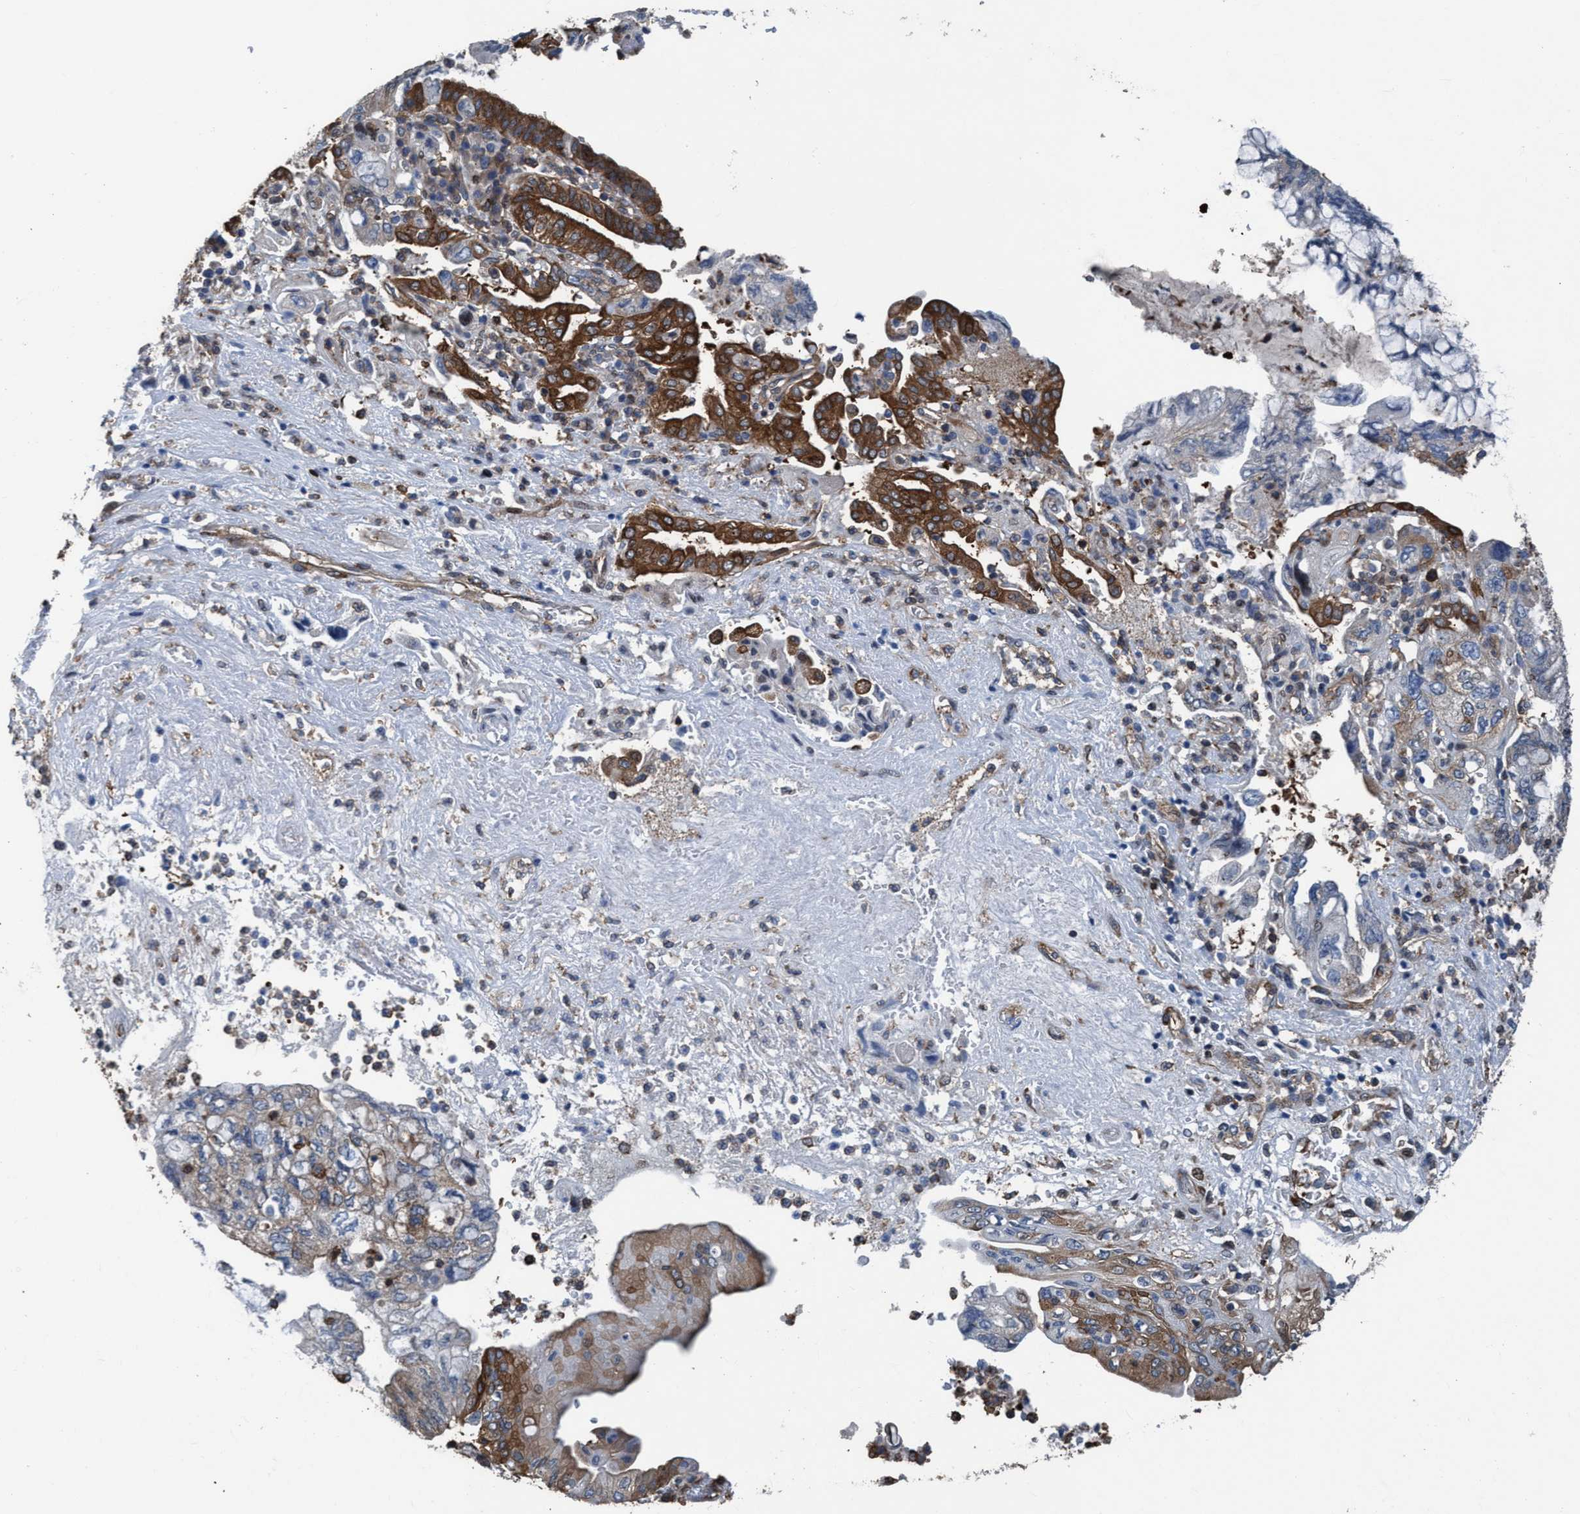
{"staining": {"intensity": "strong", "quantity": ">75%", "location": "cytoplasmic/membranous"}, "tissue": "pancreatic cancer", "cell_type": "Tumor cells", "image_type": "cancer", "snomed": [{"axis": "morphology", "description": "Adenocarcinoma, NOS"}, {"axis": "topography", "description": "Pancreas"}], "caption": "DAB (3,3'-diaminobenzidine) immunohistochemical staining of pancreatic adenocarcinoma displays strong cytoplasmic/membranous protein staining in approximately >75% of tumor cells.", "gene": "NMT1", "patient": {"sex": "female", "age": 73}}